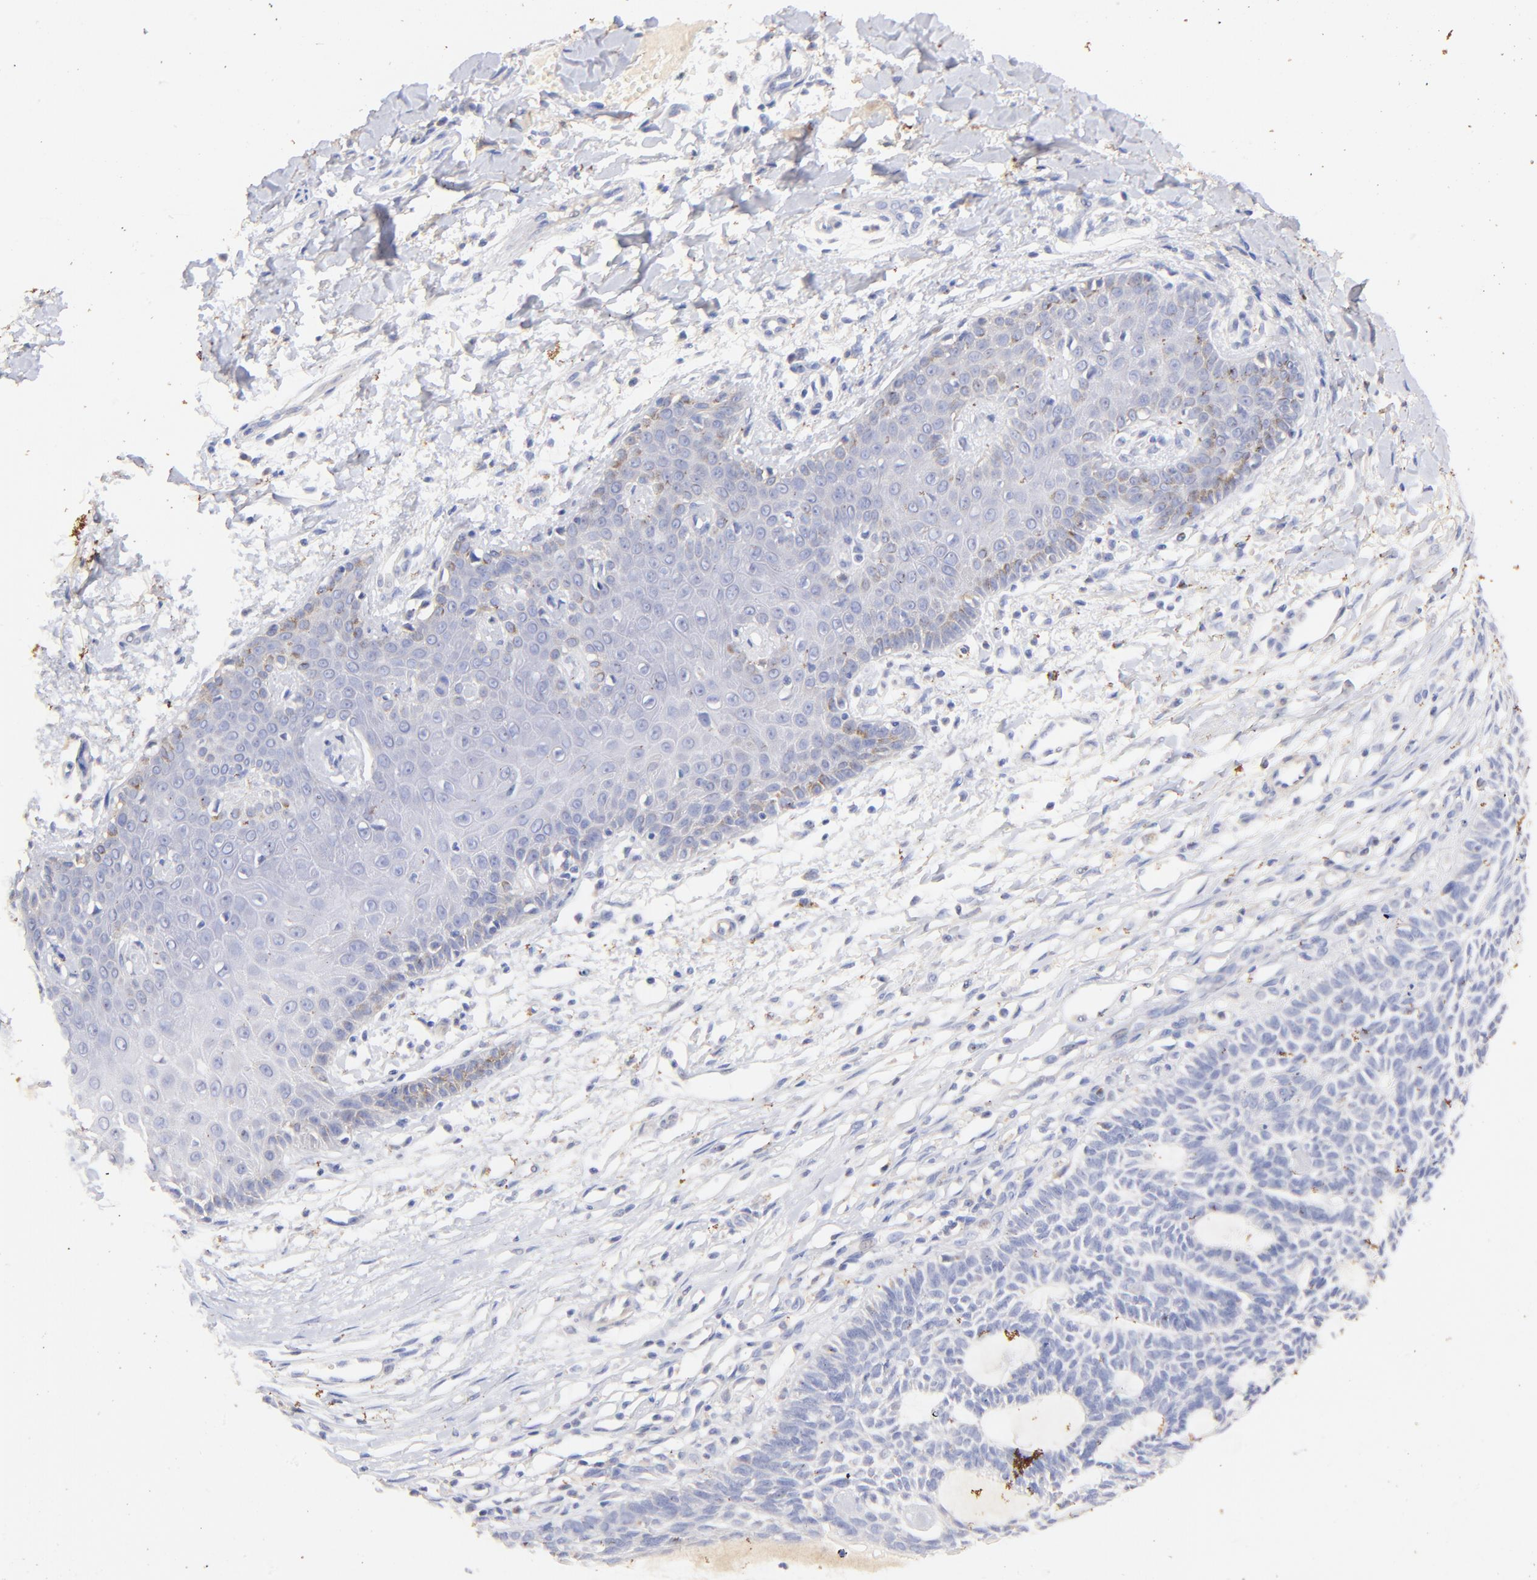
{"staining": {"intensity": "negative", "quantity": "none", "location": "none"}, "tissue": "skin cancer", "cell_type": "Tumor cells", "image_type": "cancer", "snomed": [{"axis": "morphology", "description": "Basal cell carcinoma"}, {"axis": "topography", "description": "Skin"}], "caption": "This histopathology image is of basal cell carcinoma (skin) stained with IHC to label a protein in brown with the nuclei are counter-stained blue. There is no staining in tumor cells. The staining is performed using DAB (3,3'-diaminobenzidine) brown chromogen with nuclei counter-stained in using hematoxylin.", "gene": "IGLV7-43", "patient": {"sex": "male", "age": 67}}